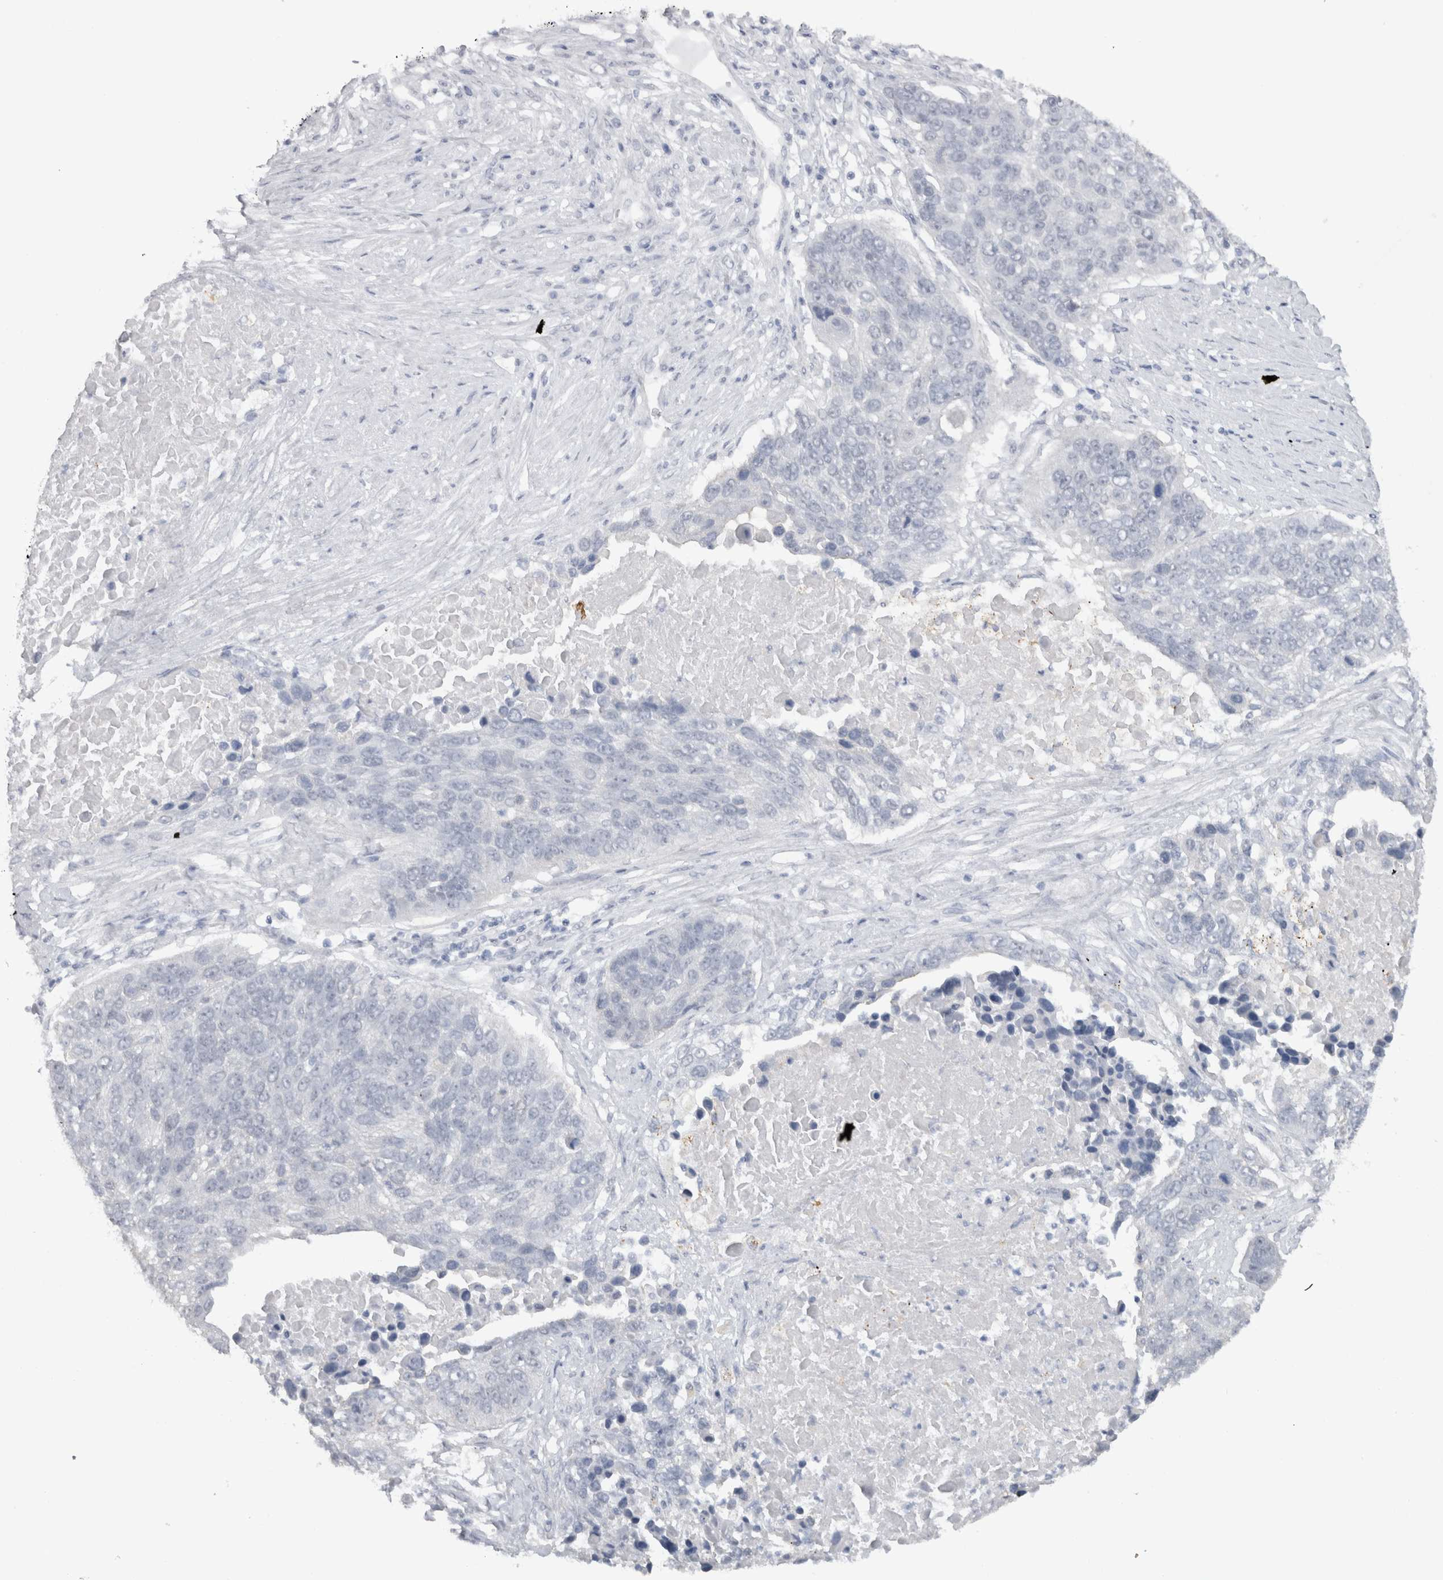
{"staining": {"intensity": "negative", "quantity": "none", "location": "none"}, "tissue": "lung cancer", "cell_type": "Tumor cells", "image_type": "cancer", "snomed": [{"axis": "morphology", "description": "Squamous cell carcinoma, NOS"}, {"axis": "topography", "description": "Lung"}], "caption": "DAB (3,3'-diaminobenzidine) immunohistochemical staining of lung squamous cell carcinoma reveals no significant staining in tumor cells.", "gene": "CDH17", "patient": {"sex": "male", "age": 66}}